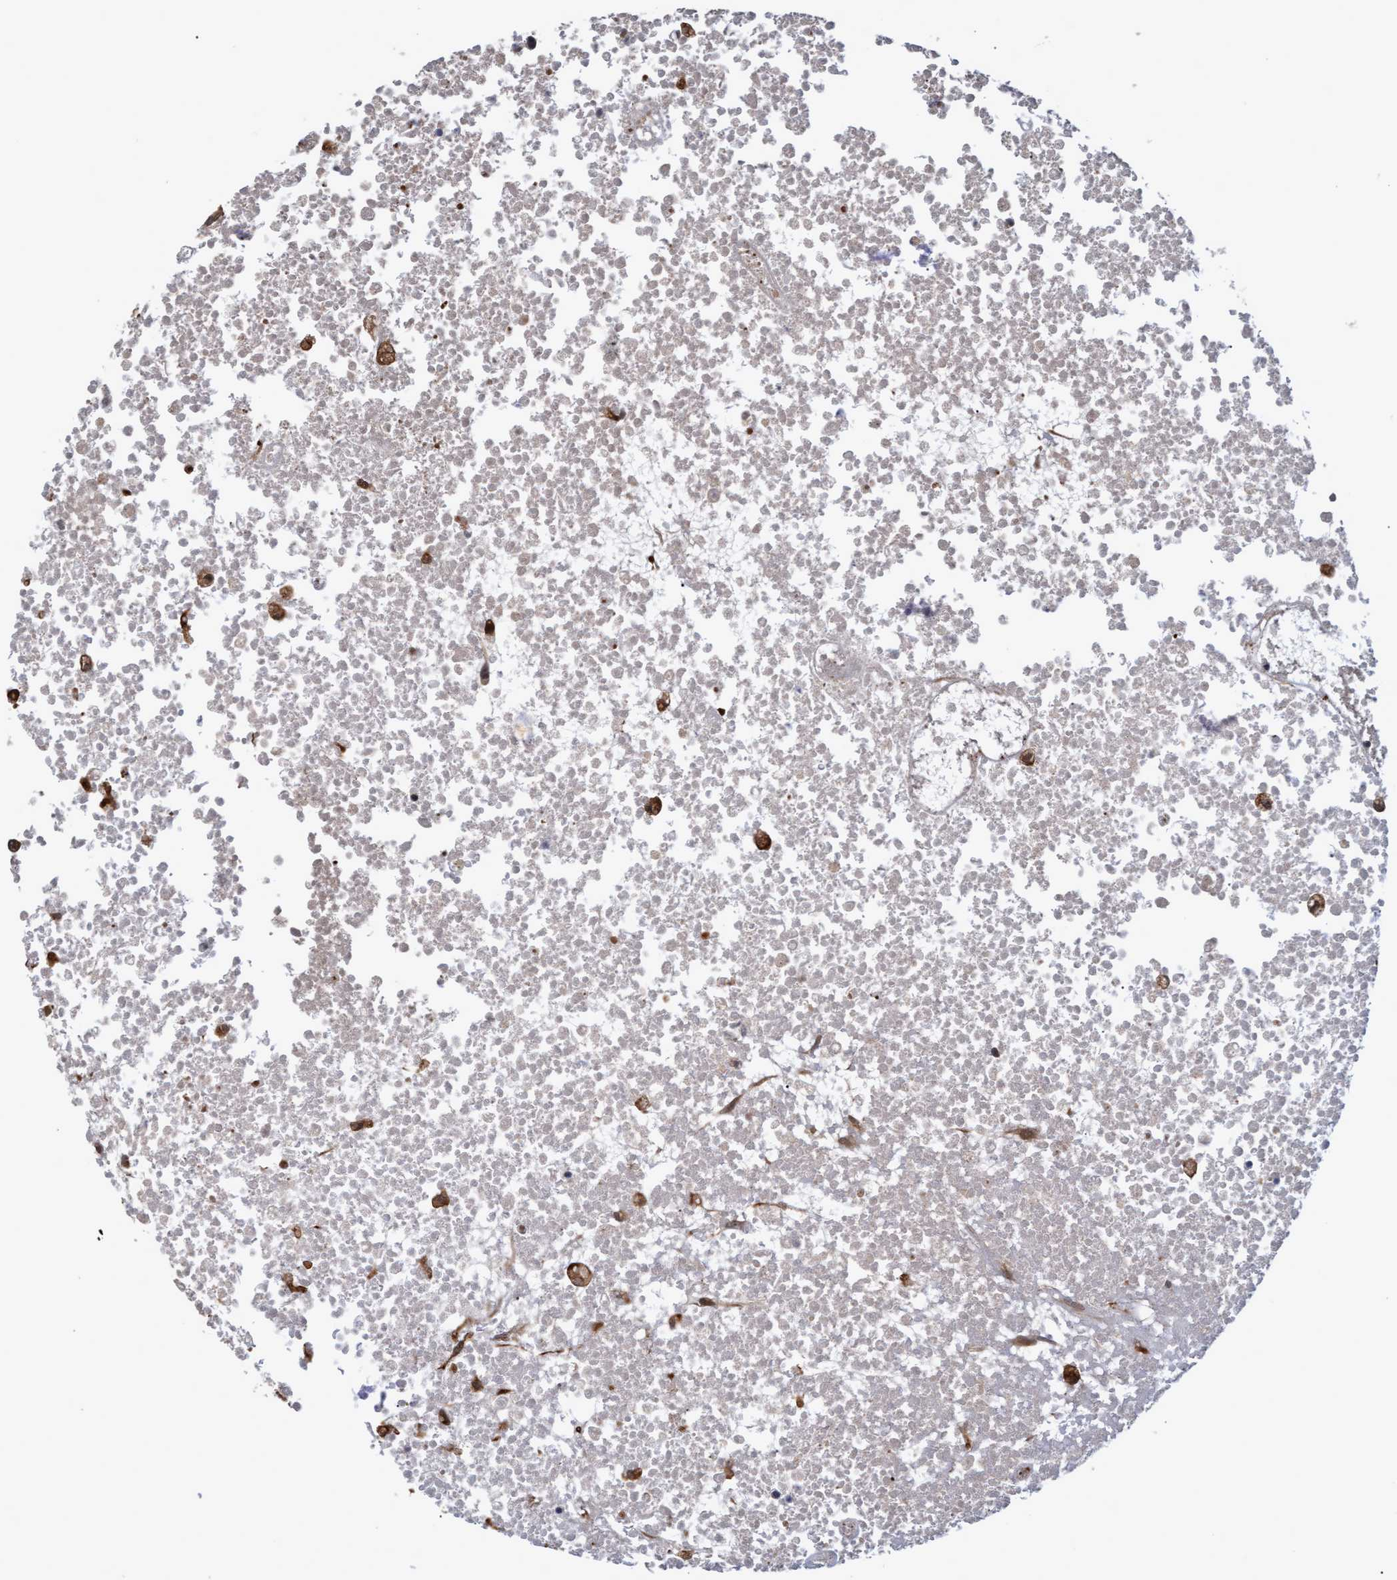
{"staining": {"intensity": "weak", "quantity": "25%-75%", "location": "nuclear"}, "tissue": "glioma", "cell_type": "Tumor cells", "image_type": "cancer", "snomed": [{"axis": "morphology", "description": "Glioma, malignant, High grade"}, {"axis": "topography", "description": "Brain"}], "caption": "DAB (3,3'-diaminobenzidine) immunohistochemical staining of human malignant glioma (high-grade) shows weak nuclear protein positivity in approximately 25%-75% of tumor cells.", "gene": "PSMB6", "patient": {"sex": "female", "age": 59}}